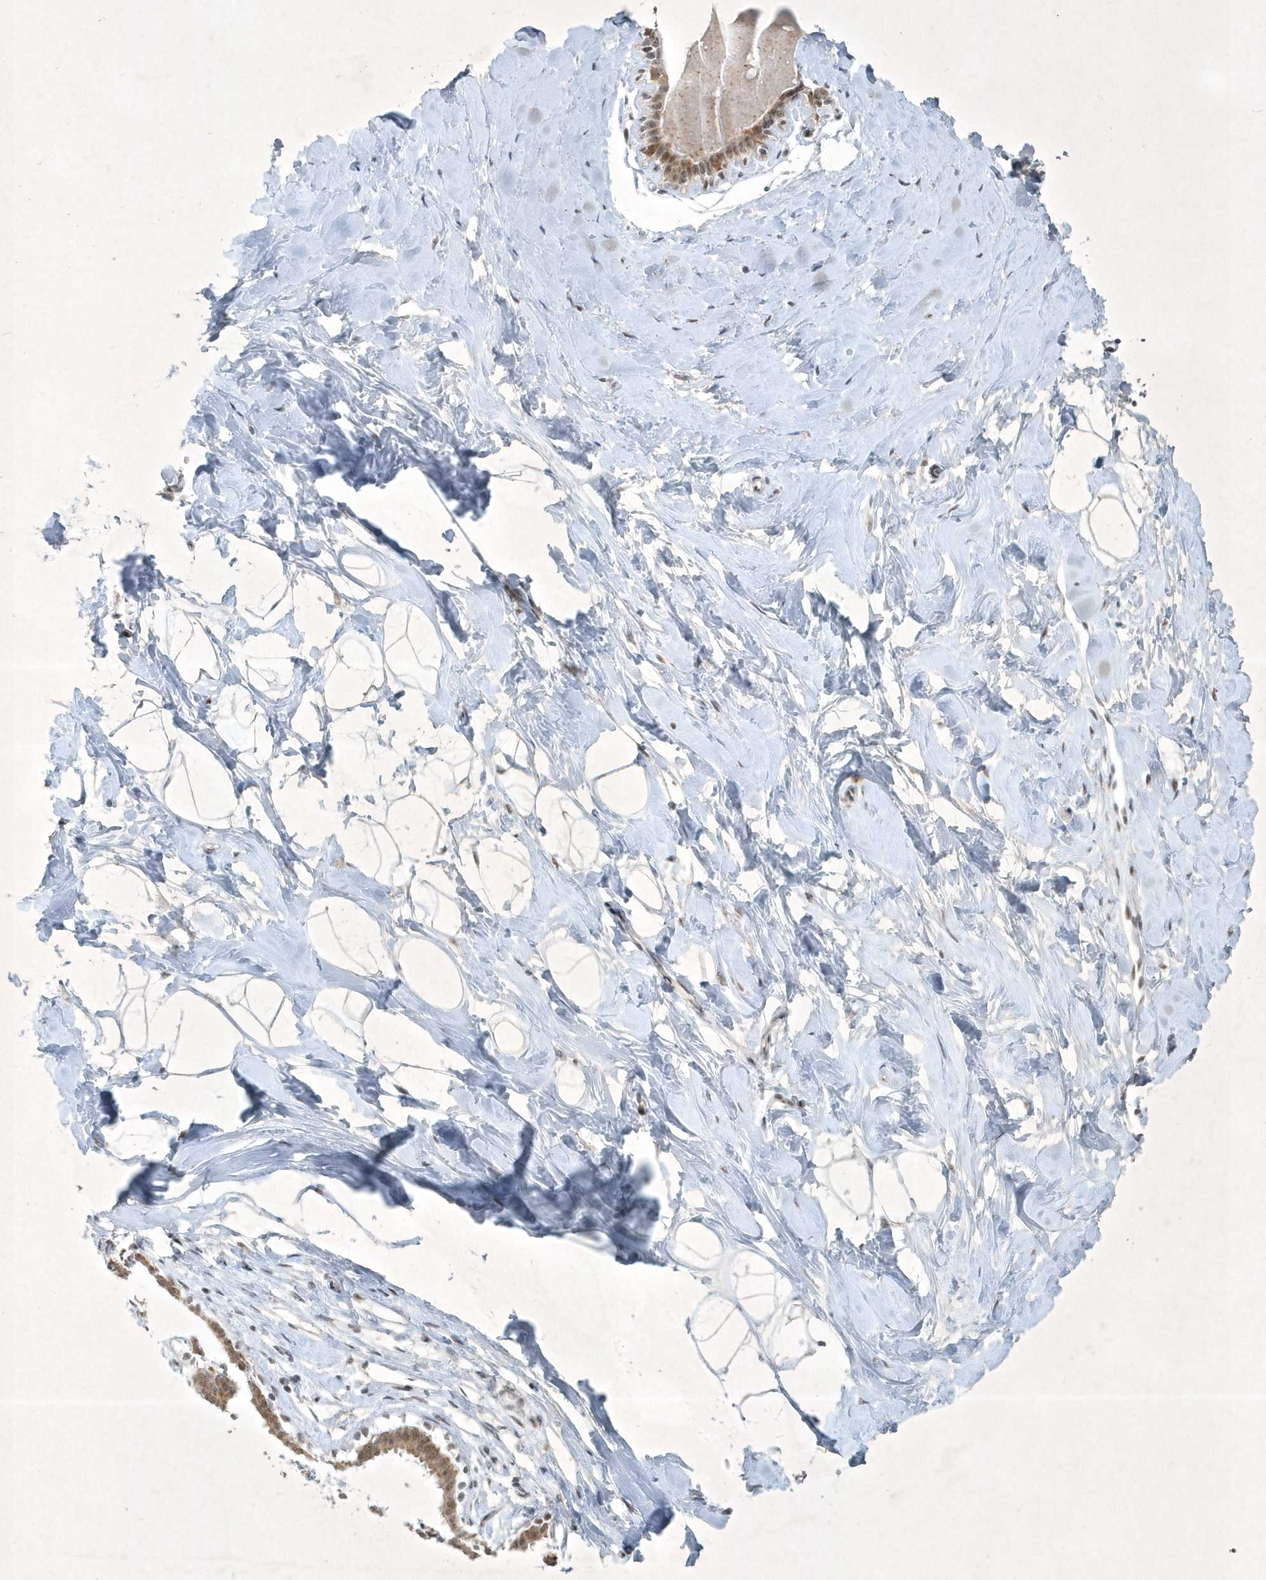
{"staining": {"intensity": "negative", "quantity": "none", "location": "none"}, "tissue": "breast", "cell_type": "Adipocytes", "image_type": "normal", "snomed": [{"axis": "morphology", "description": "Normal tissue, NOS"}, {"axis": "morphology", "description": "Adenoma, NOS"}, {"axis": "topography", "description": "Breast"}], "caption": "DAB (3,3'-diaminobenzidine) immunohistochemical staining of unremarkable human breast shows no significant expression in adipocytes. (DAB IHC visualized using brightfield microscopy, high magnification).", "gene": "ZBTB9", "patient": {"sex": "female", "age": 23}}